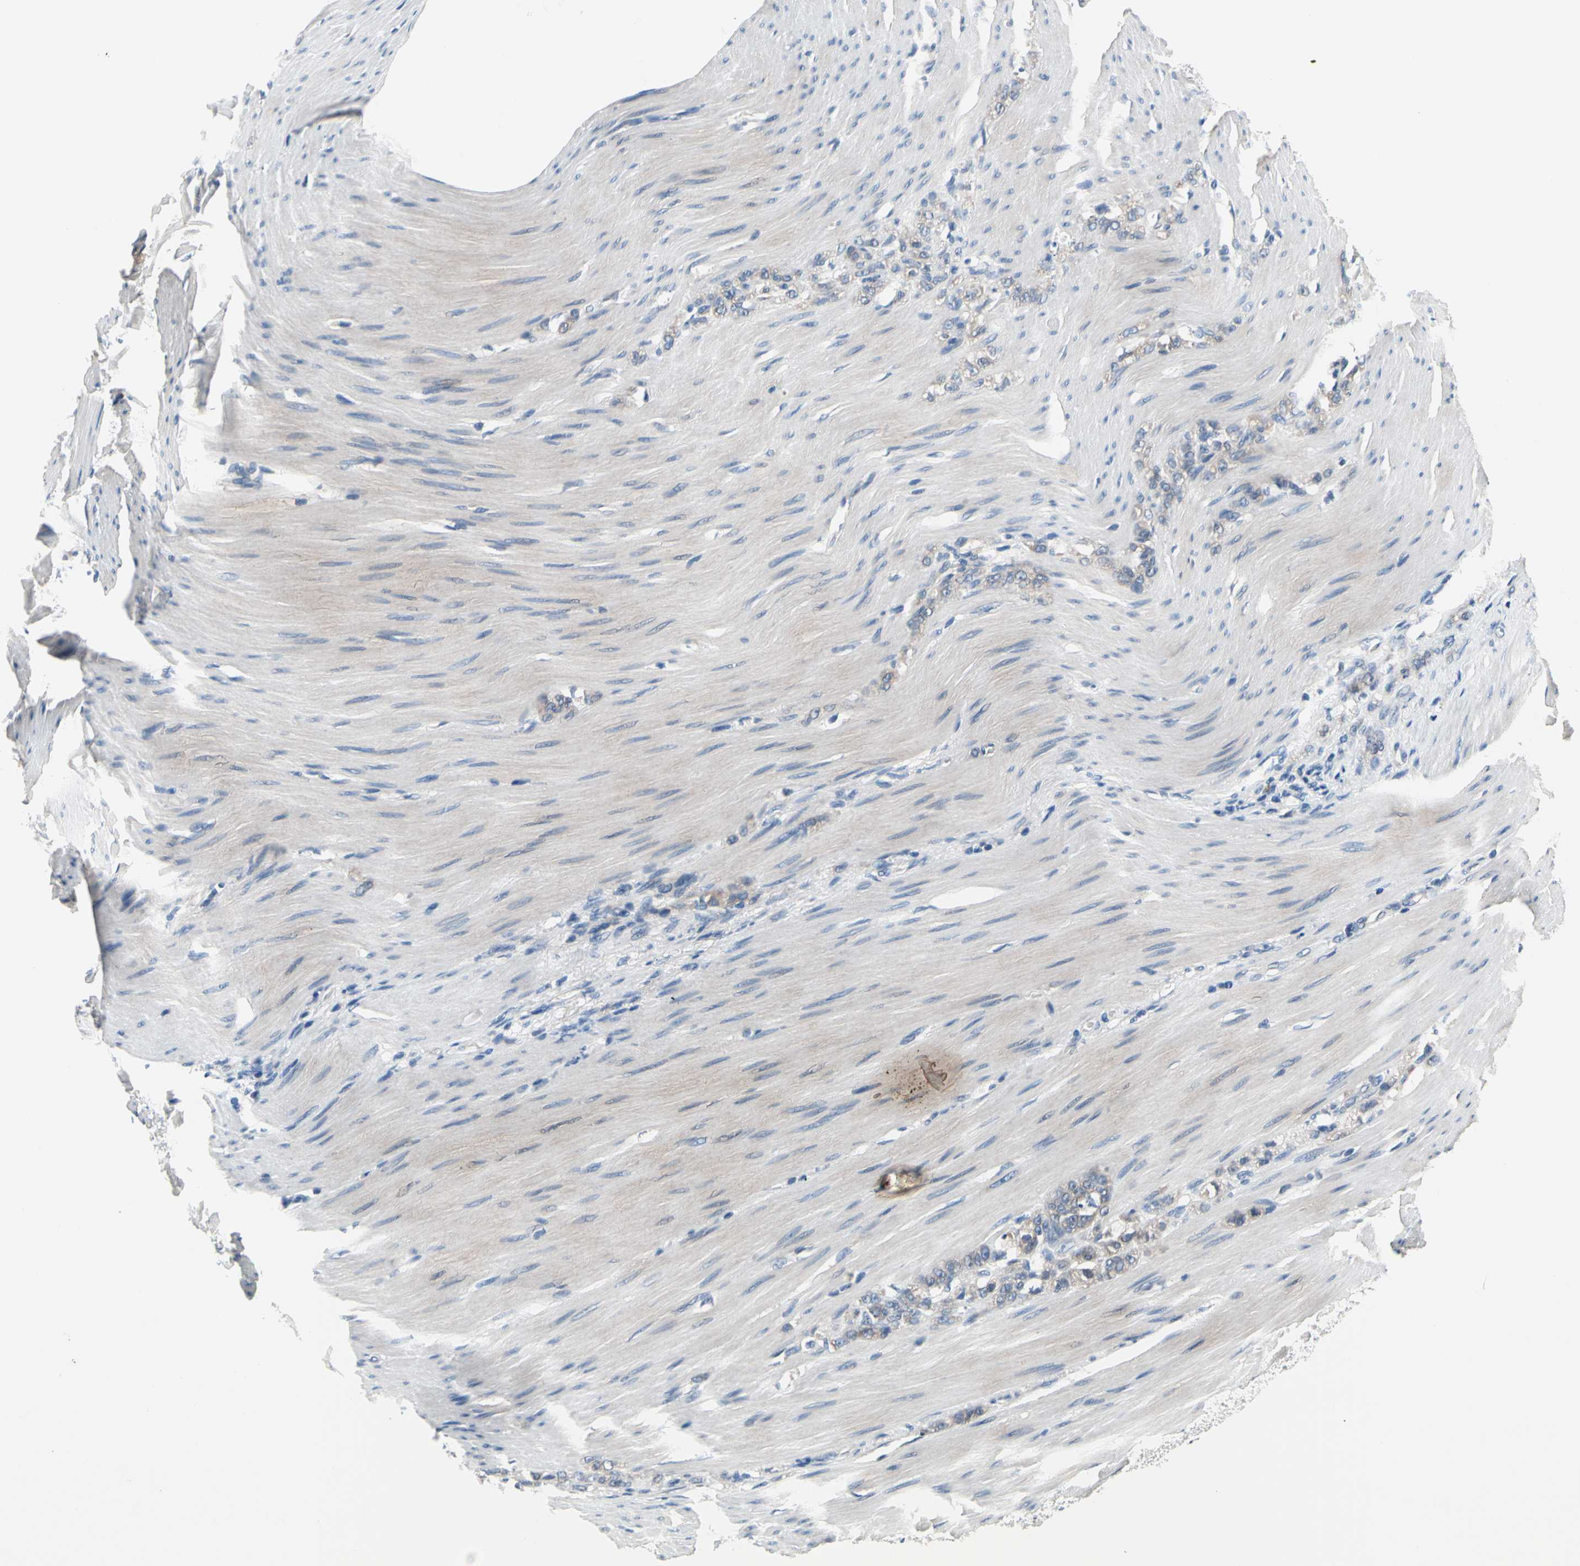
{"staining": {"intensity": "weak", "quantity": "25%-75%", "location": "cytoplasmic/membranous"}, "tissue": "stomach cancer", "cell_type": "Tumor cells", "image_type": "cancer", "snomed": [{"axis": "morphology", "description": "Adenocarcinoma, NOS"}, {"axis": "topography", "description": "Stomach"}], "caption": "Immunohistochemical staining of human stomach cancer (adenocarcinoma) exhibits low levels of weak cytoplasmic/membranous protein expression in approximately 25%-75% of tumor cells.", "gene": "SELENOK", "patient": {"sex": "male", "age": 82}}